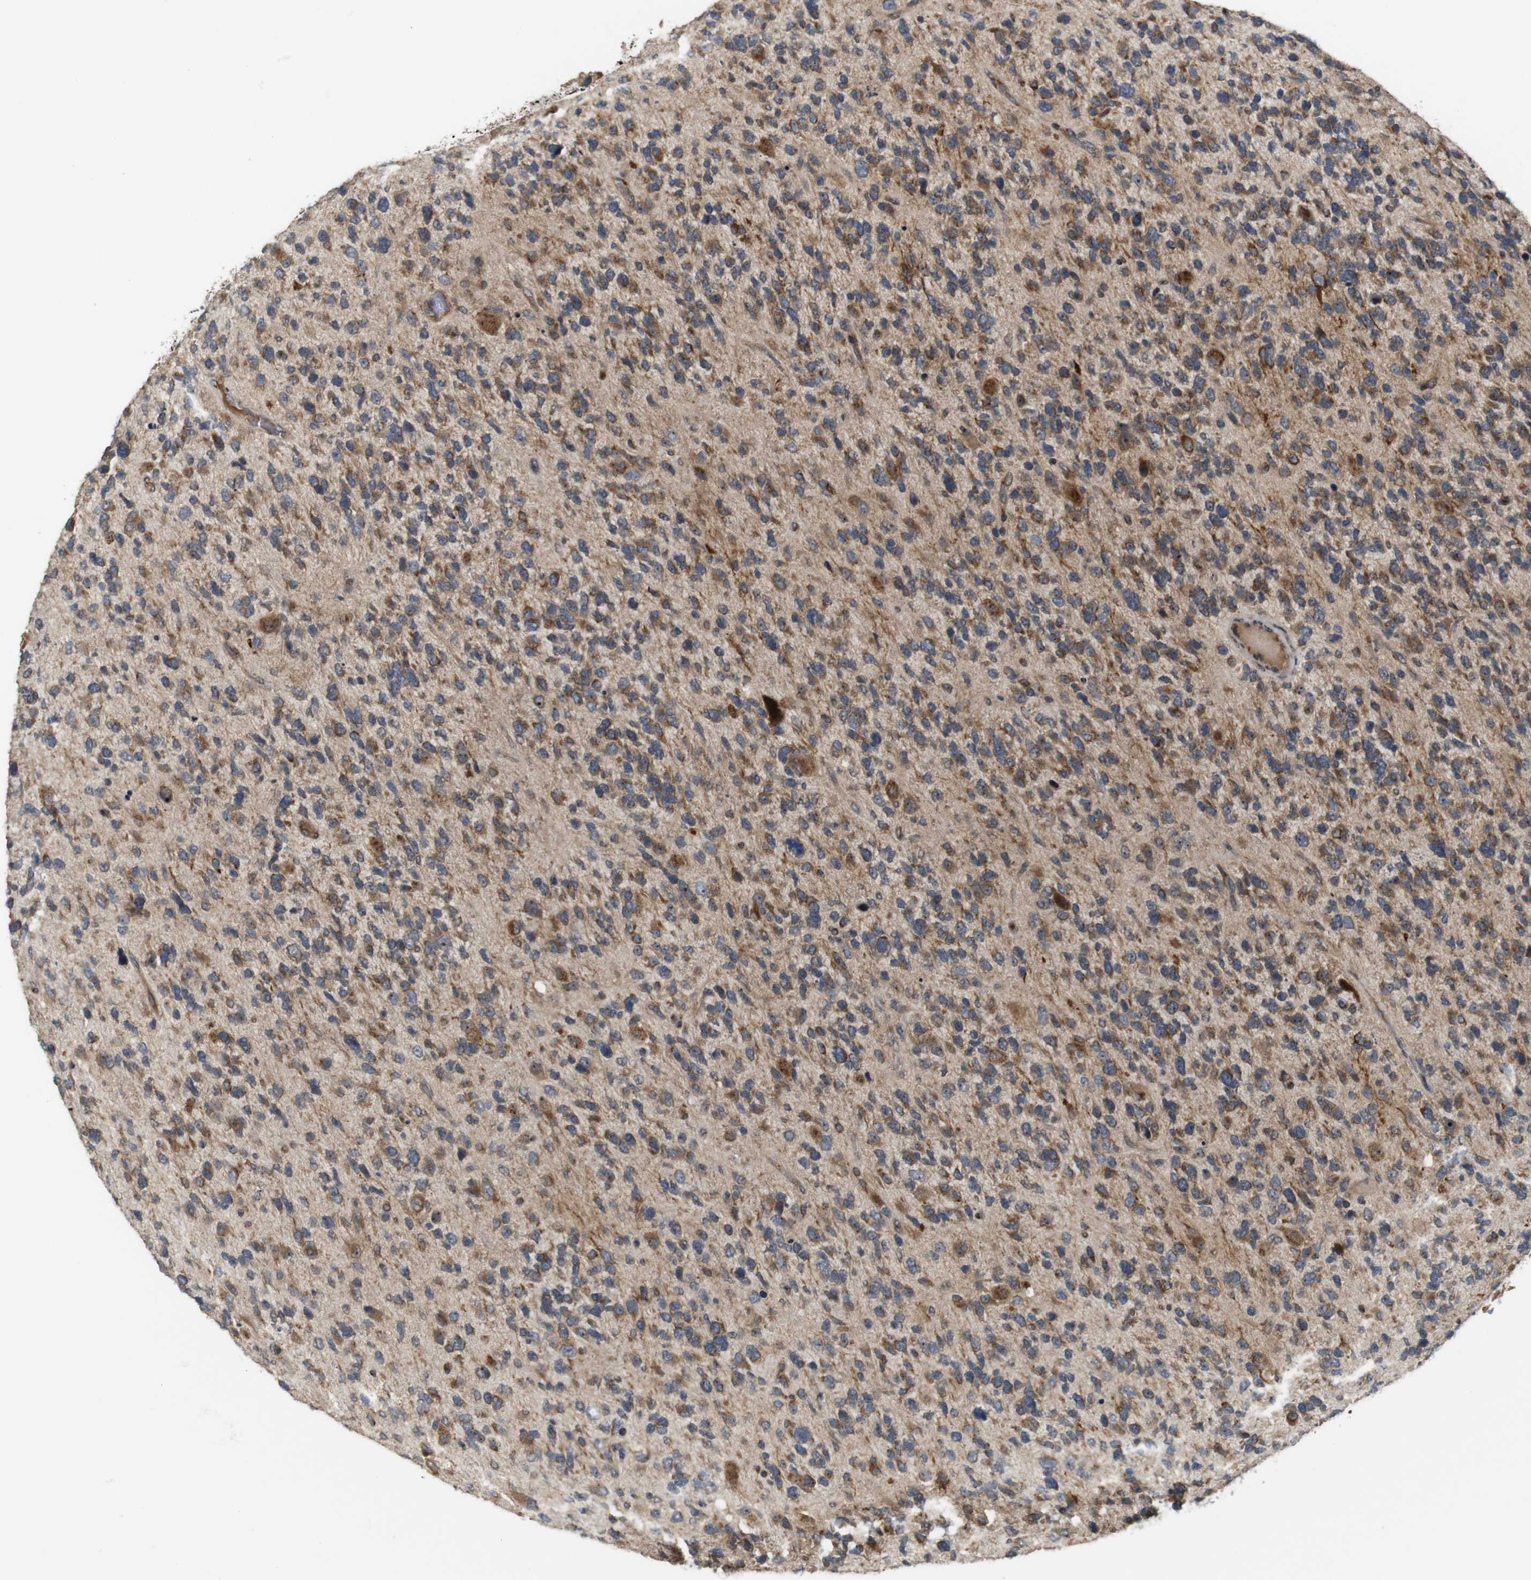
{"staining": {"intensity": "moderate", "quantity": ">75%", "location": "cytoplasmic/membranous"}, "tissue": "glioma", "cell_type": "Tumor cells", "image_type": "cancer", "snomed": [{"axis": "morphology", "description": "Glioma, malignant, High grade"}, {"axis": "topography", "description": "Brain"}], "caption": "This is an image of immunohistochemistry (IHC) staining of malignant glioma (high-grade), which shows moderate staining in the cytoplasmic/membranous of tumor cells.", "gene": "EFCAB14", "patient": {"sex": "female", "age": 58}}